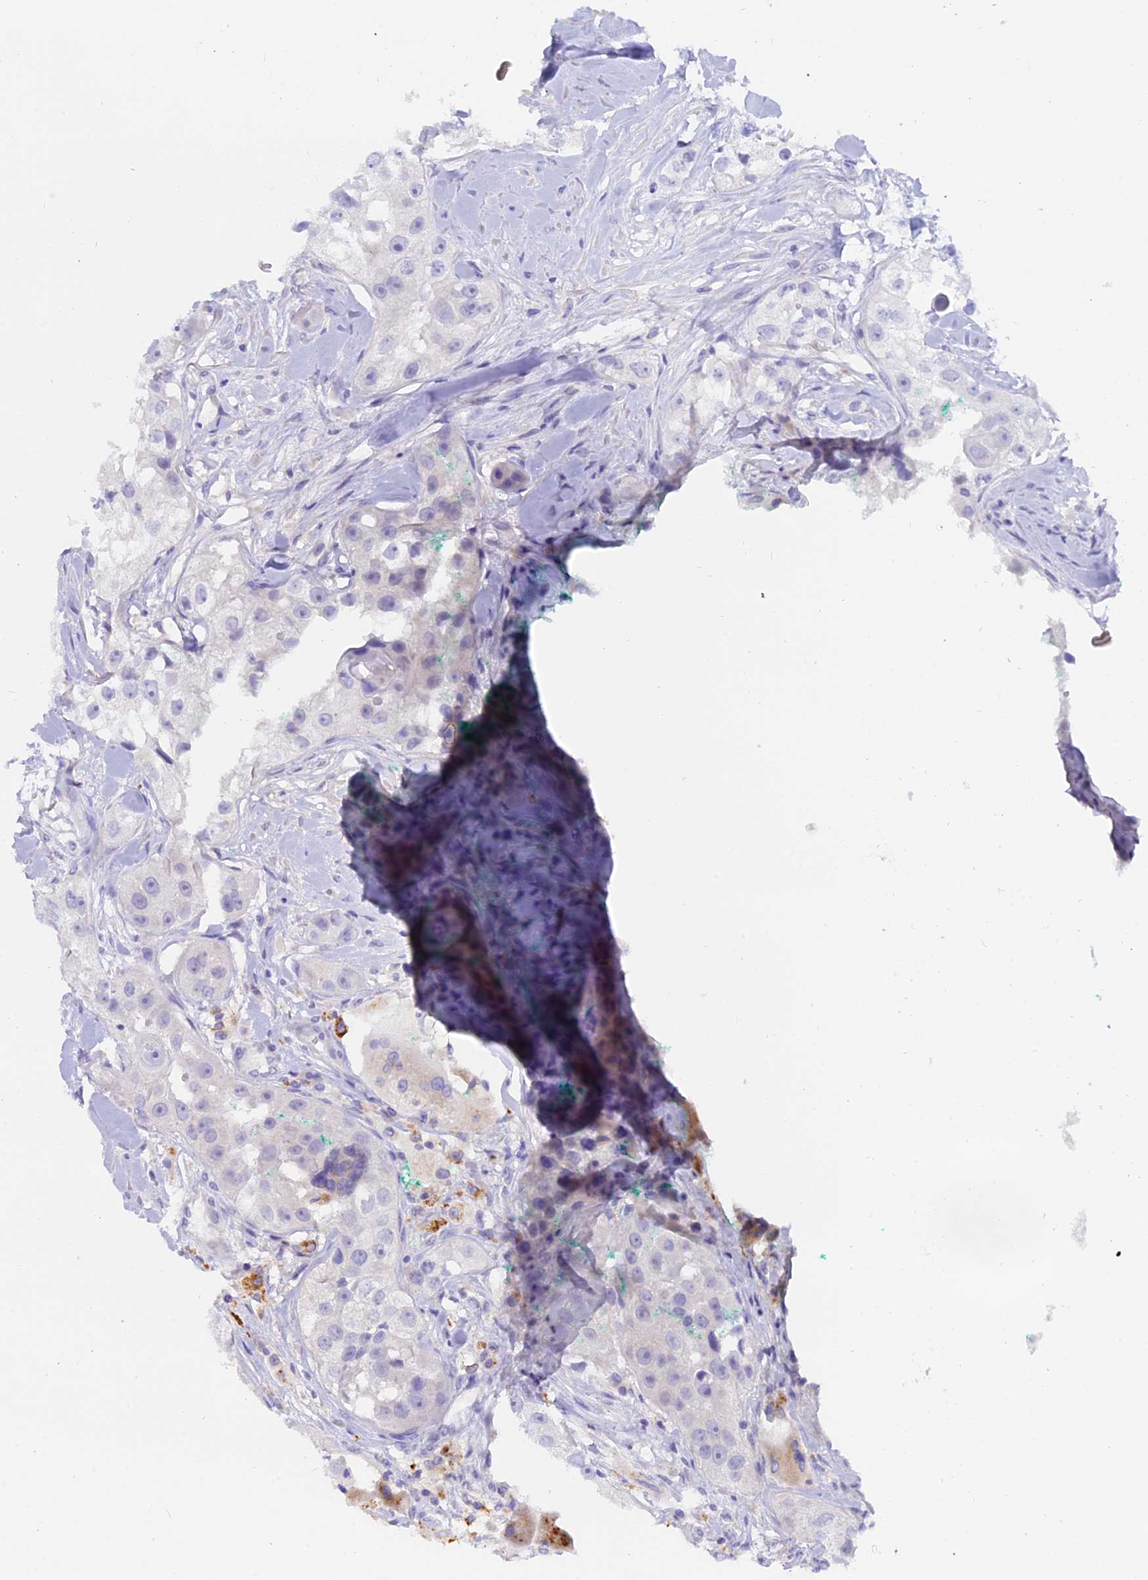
{"staining": {"intensity": "negative", "quantity": "none", "location": "none"}, "tissue": "head and neck cancer", "cell_type": "Tumor cells", "image_type": "cancer", "snomed": [{"axis": "morphology", "description": "Normal tissue, NOS"}, {"axis": "morphology", "description": "Squamous cell carcinoma, NOS"}, {"axis": "topography", "description": "Skeletal muscle"}, {"axis": "topography", "description": "Head-Neck"}], "caption": "An image of human head and neck cancer (squamous cell carcinoma) is negative for staining in tumor cells. (DAB (3,3'-diaminobenzidine) immunohistochemistry (IHC) with hematoxylin counter stain).", "gene": "LYPD6", "patient": {"sex": "male", "age": 51}}